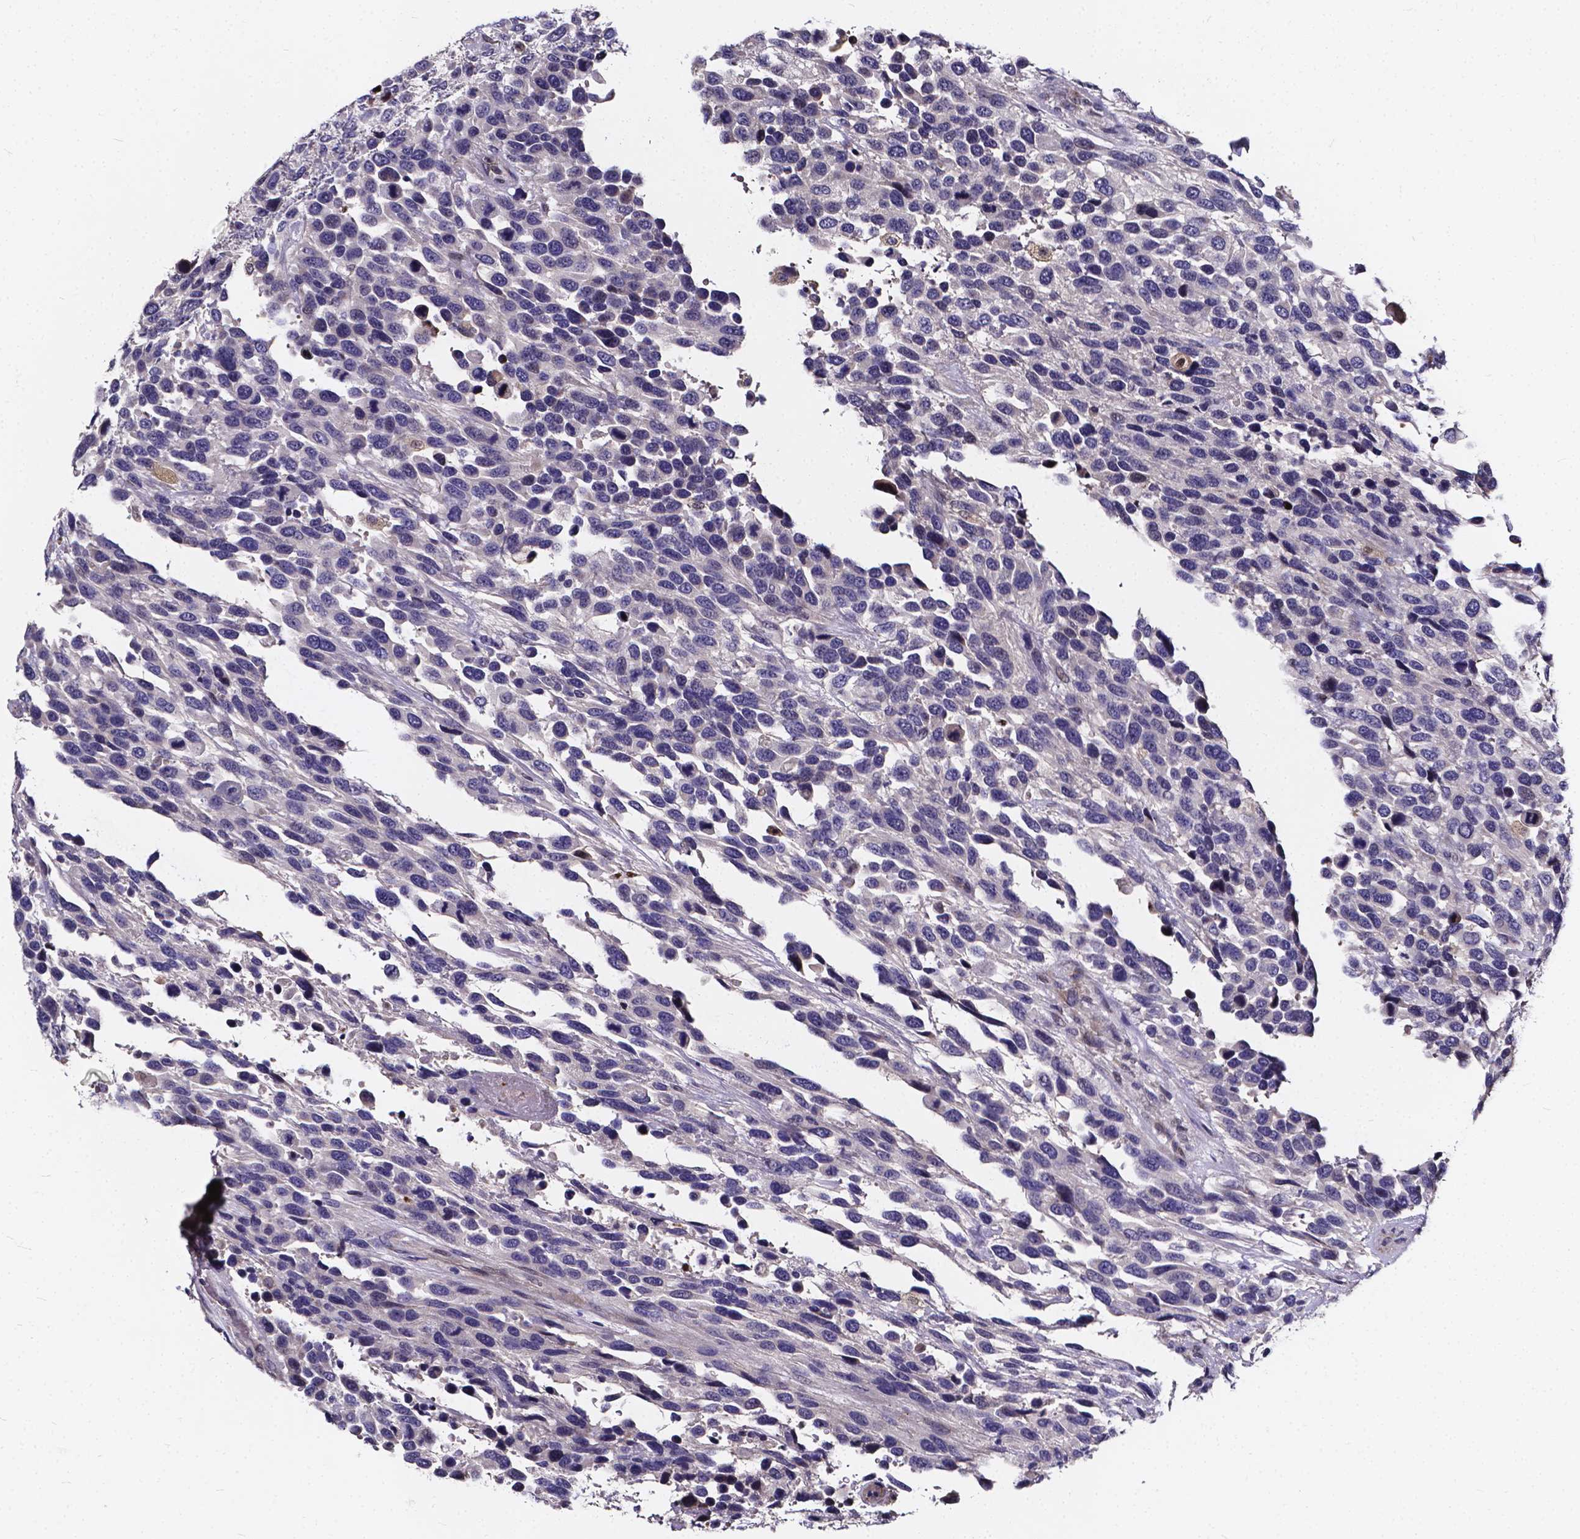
{"staining": {"intensity": "negative", "quantity": "none", "location": "none"}, "tissue": "urothelial cancer", "cell_type": "Tumor cells", "image_type": "cancer", "snomed": [{"axis": "morphology", "description": "Urothelial carcinoma, High grade"}, {"axis": "topography", "description": "Urinary bladder"}], "caption": "Tumor cells are negative for brown protein staining in urothelial cancer.", "gene": "SOWAHA", "patient": {"sex": "female", "age": 70}}